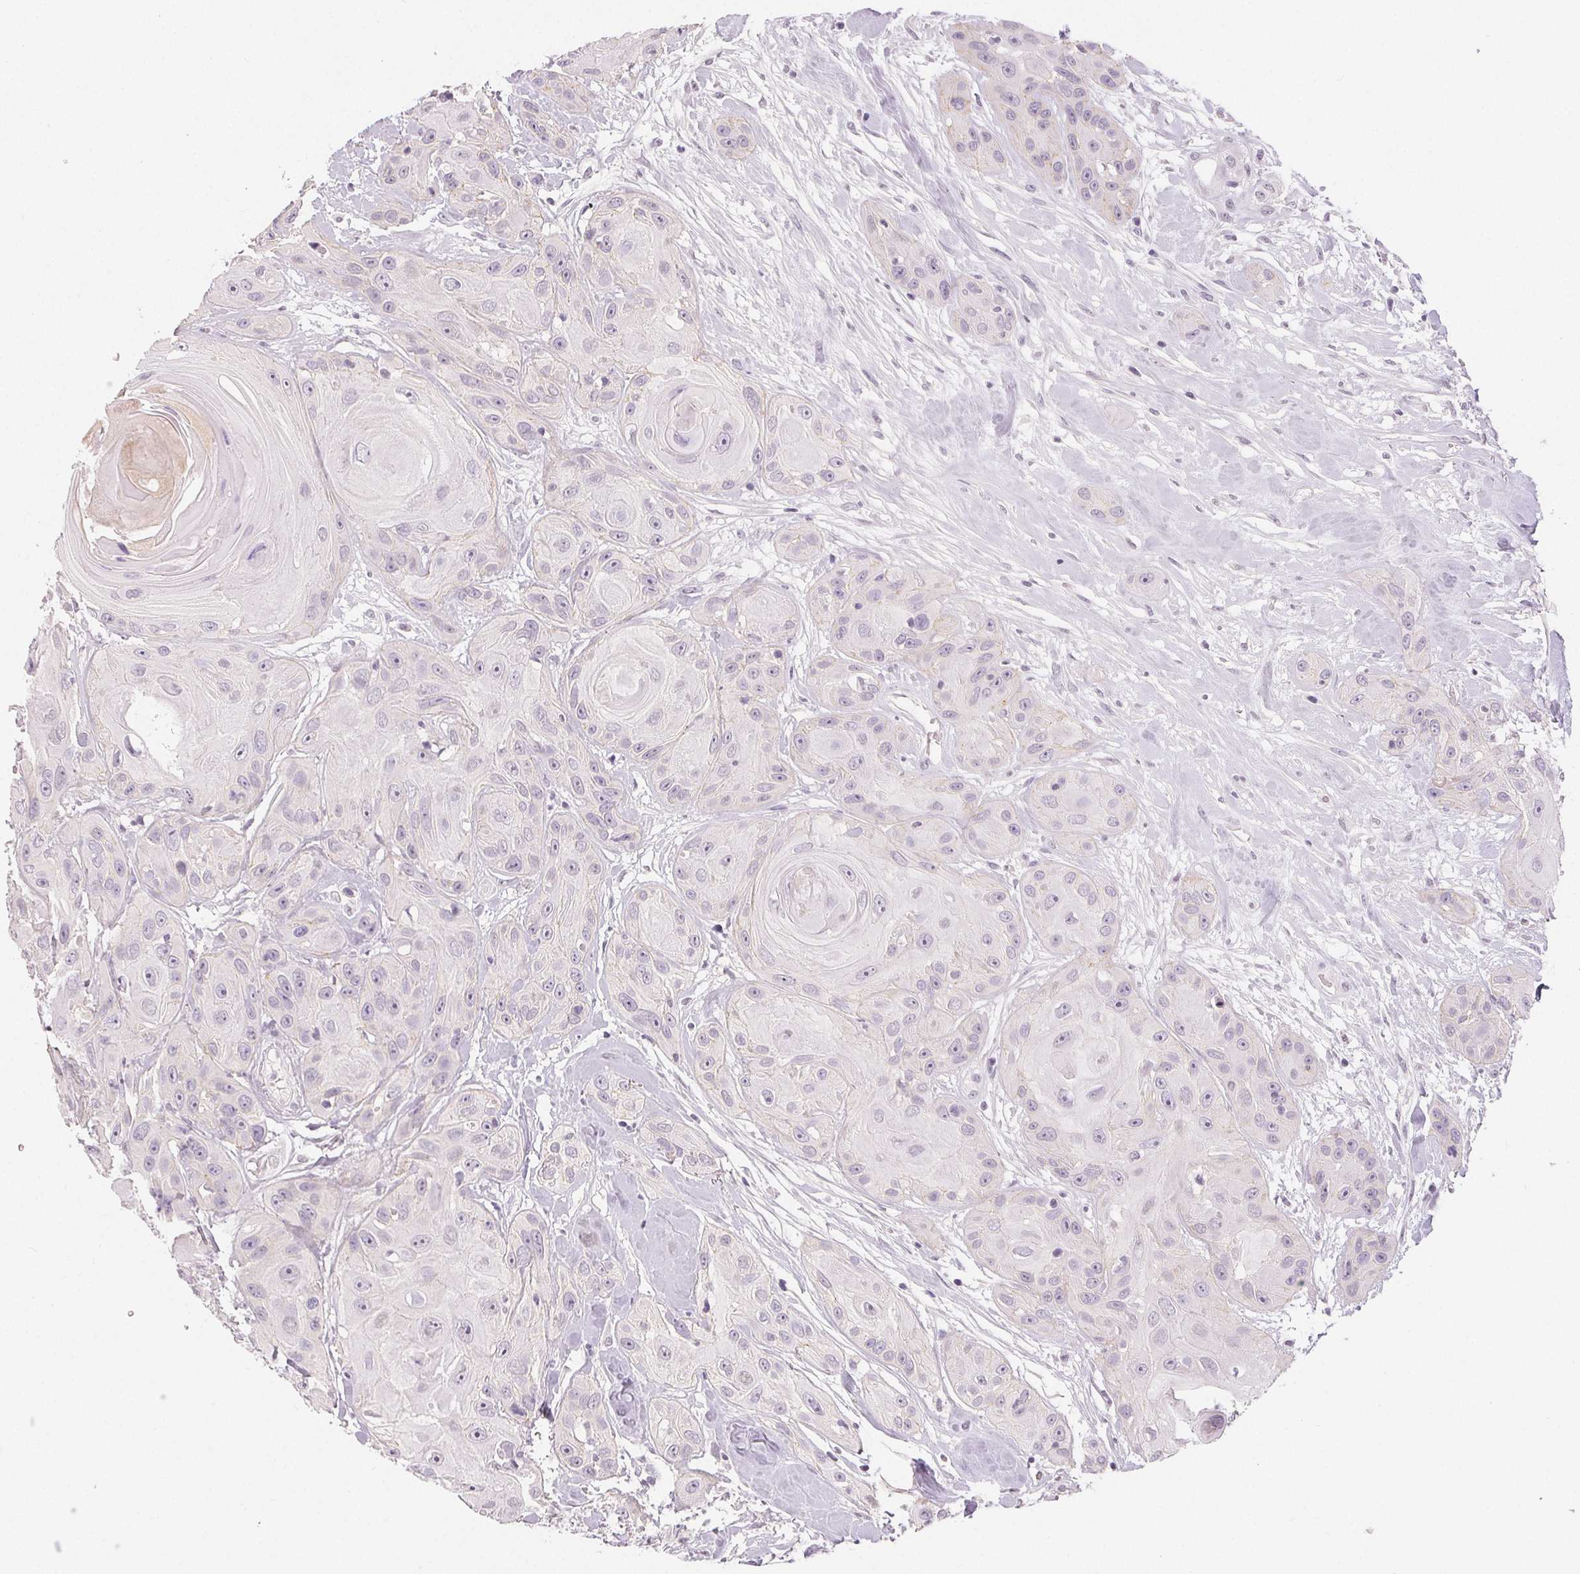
{"staining": {"intensity": "negative", "quantity": "none", "location": "none"}, "tissue": "head and neck cancer", "cell_type": "Tumor cells", "image_type": "cancer", "snomed": [{"axis": "morphology", "description": "Squamous cell carcinoma, NOS"}, {"axis": "topography", "description": "Oral tissue"}, {"axis": "topography", "description": "Head-Neck"}], "caption": "Tumor cells are negative for brown protein staining in squamous cell carcinoma (head and neck).", "gene": "SFTPD", "patient": {"sex": "male", "age": 77}}